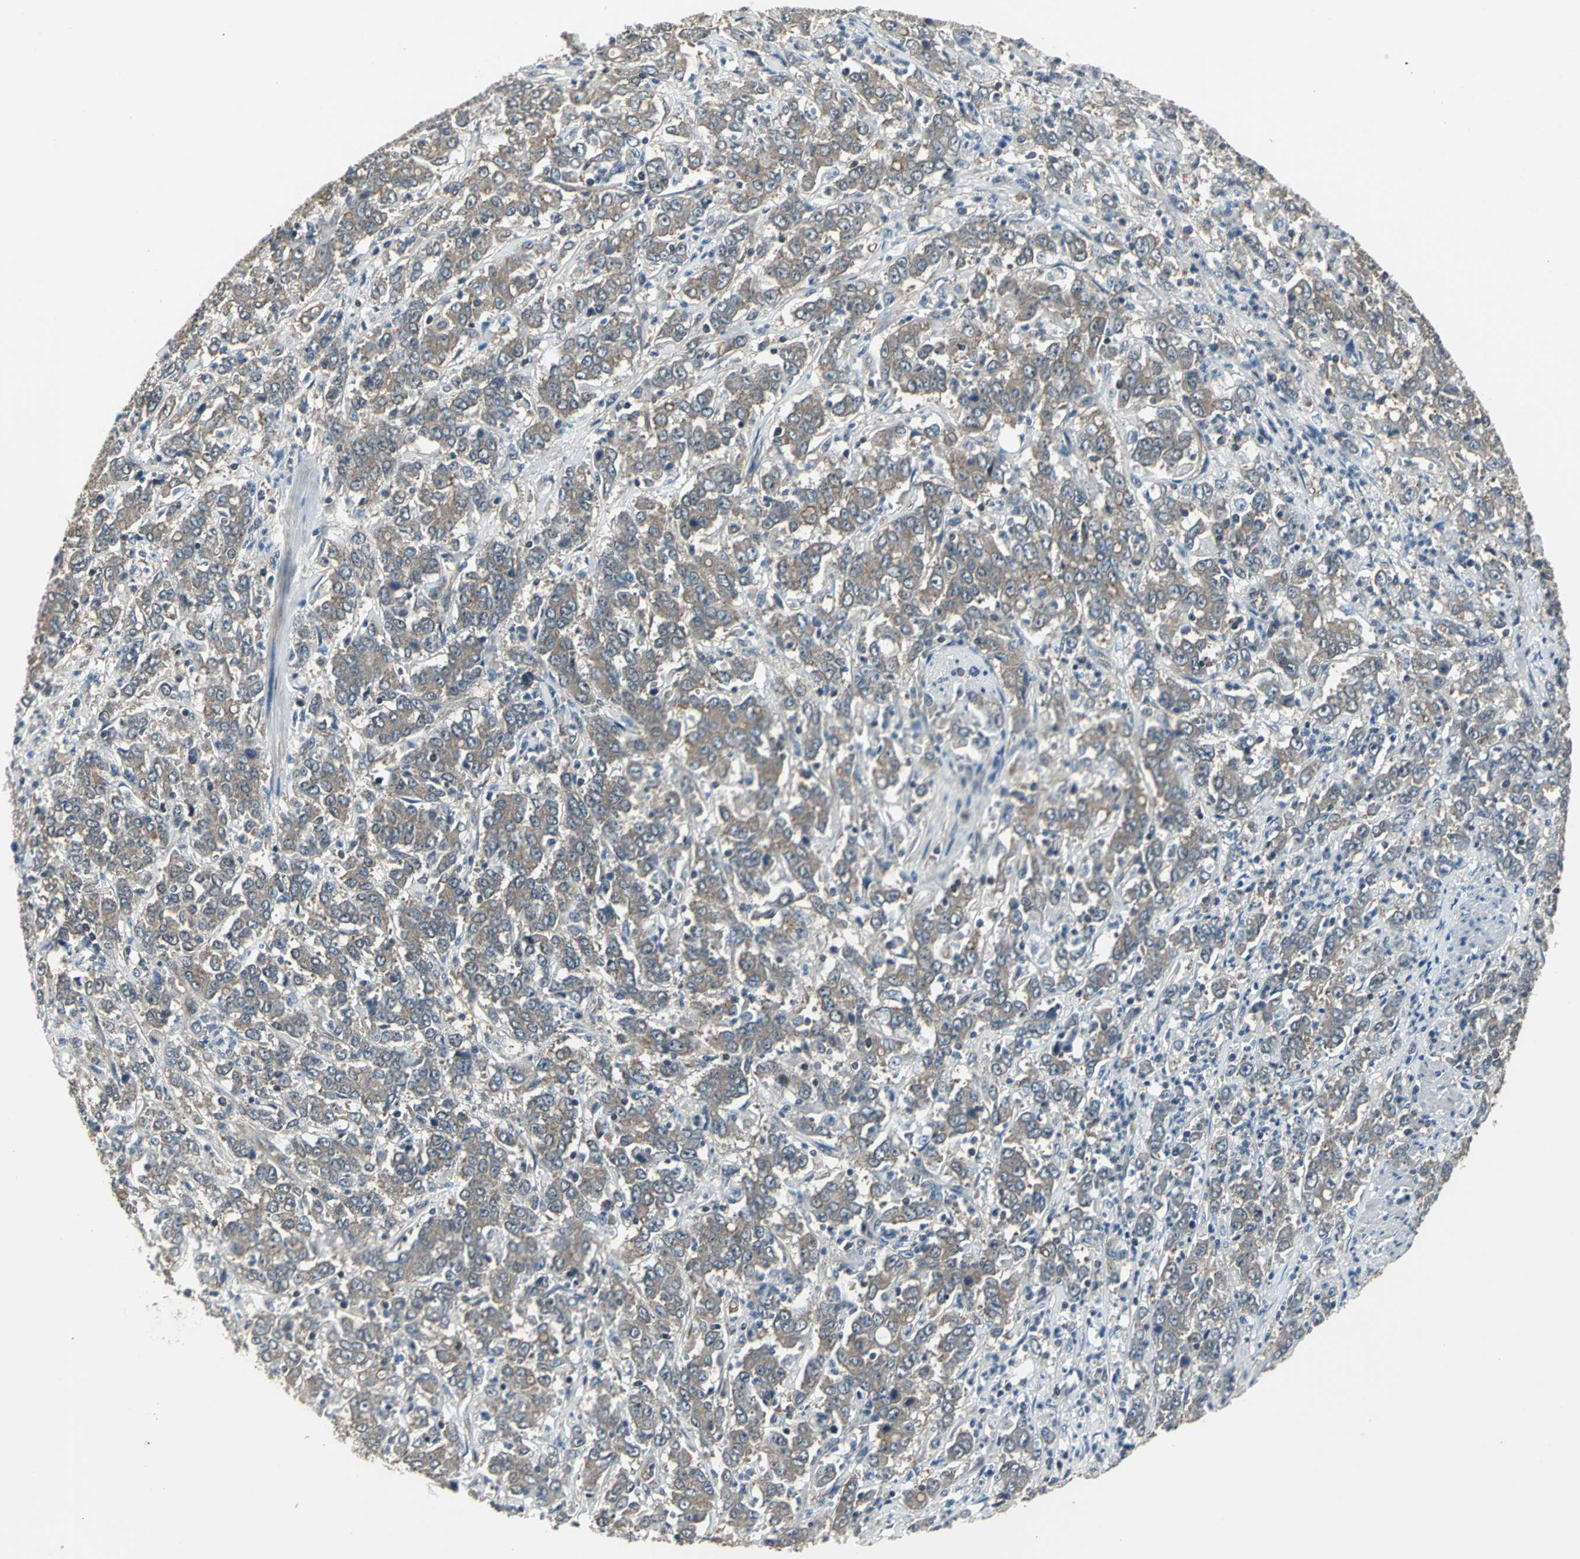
{"staining": {"intensity": "moderate", "quantity": ">75%", "location": "cytoplasmic/membranous"}, "tissue": "stomach cancer", "cell_type": "Tumor cells", "image_type": "cancer", "snomed": [{"axis": "morphology", "description": "Adenocarcinoma, NOS"}, {"axis": "topography", "description": "Stomach, lower"}], "caption": "A medium amount of moderate cytoplasmic/membranous staining is appreciated in approximately >75% of tumor cells in stomach cancer (adenocarcinoma) tissue.", "gene": "PFDN1", "patient": {"sex": "female", "age": 71}}